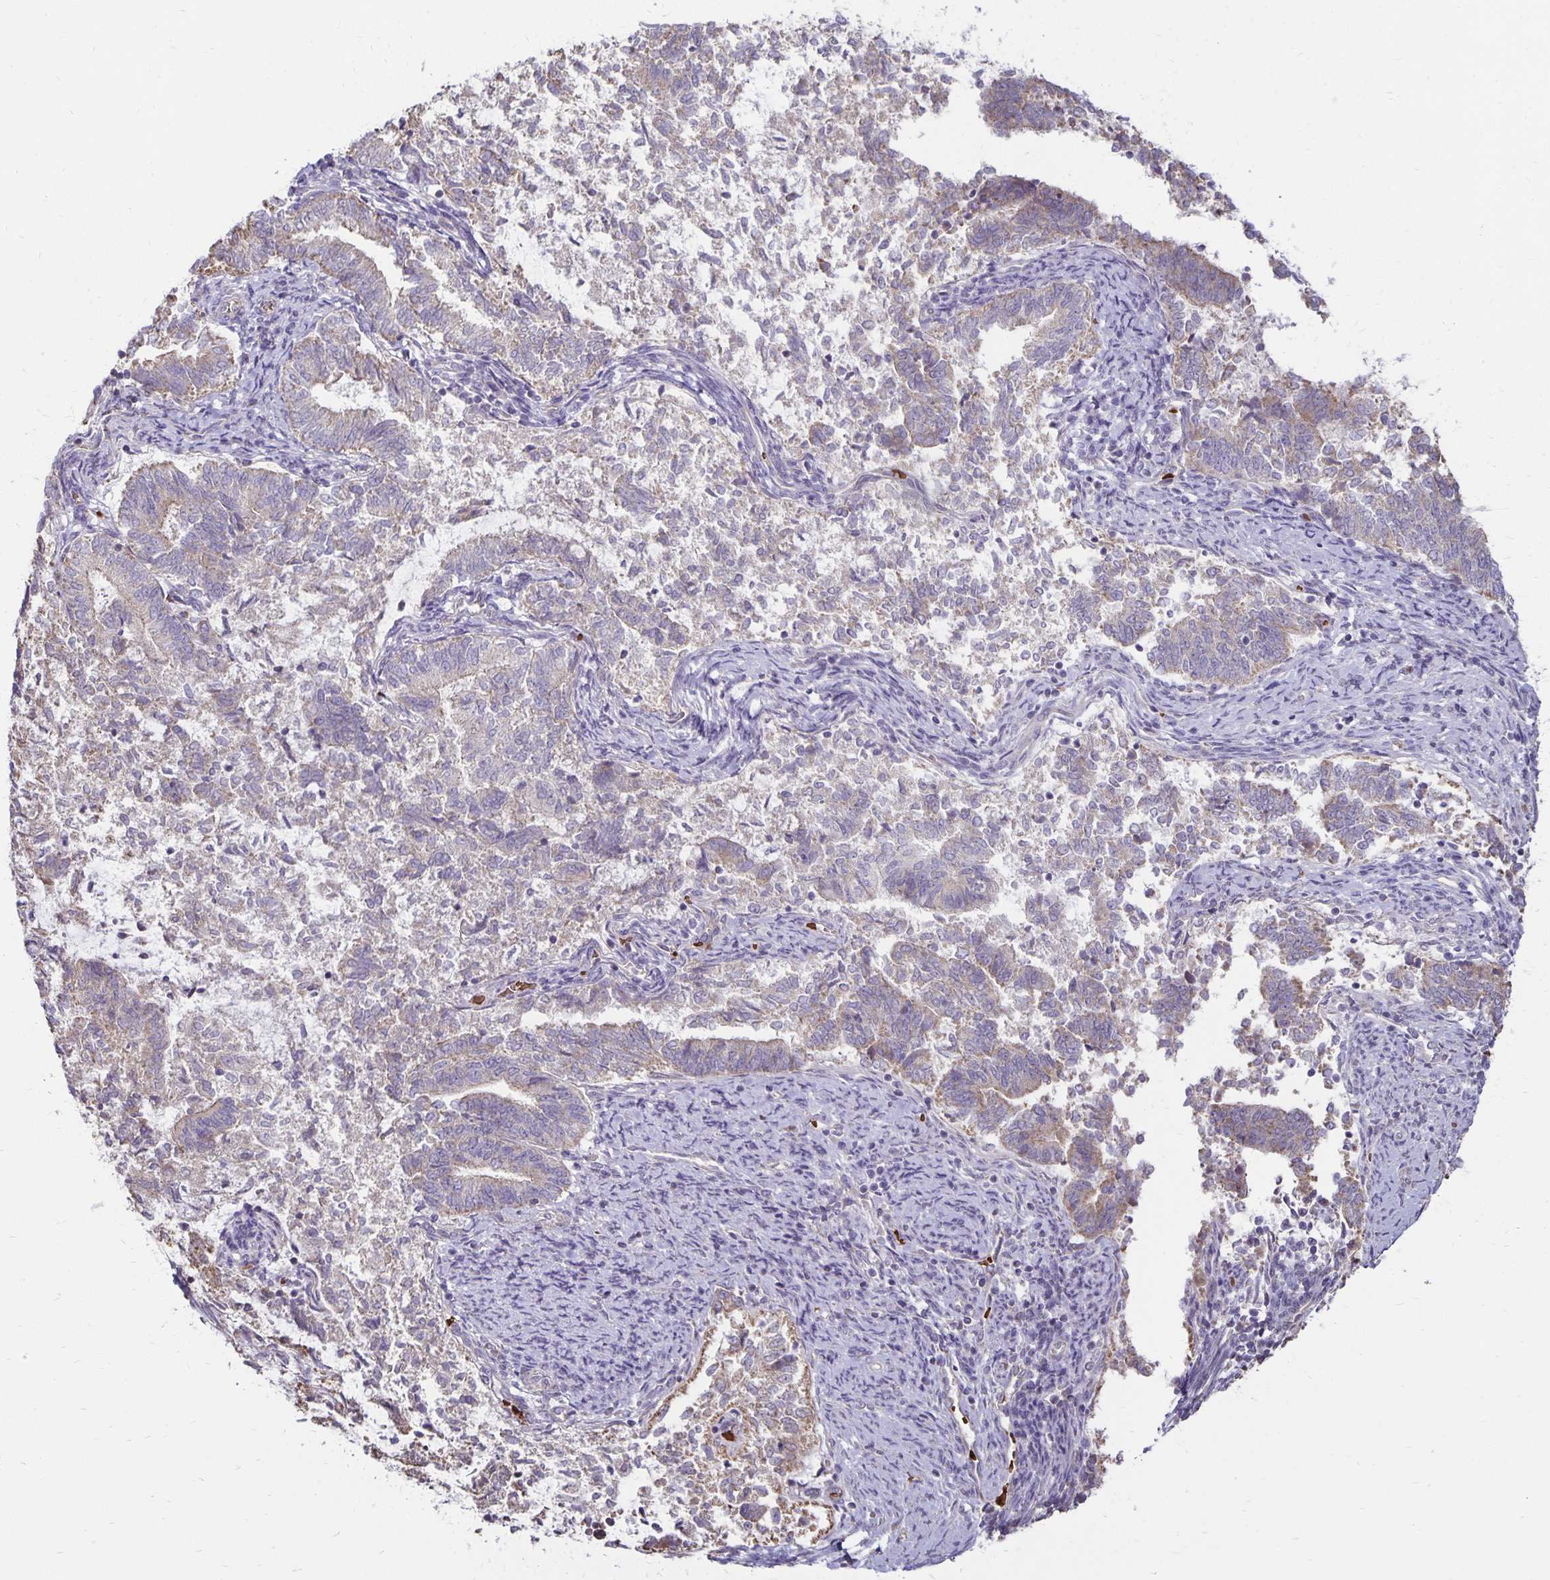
{"staining": {"intensity": "weak", "quantity": "25%-75%", "location": "cytoplasmic/membranous"}, "tissue": "endometrial cancer", "cell_type": "Tumor cells", "image_type": "cancer", "snomed": [{"axis": "morphology", "description": "Adenocarcinoma, NOS"}, {"axis": "topography", "description": "Endometrium"}], "caption": "A brown stain labels weak cytoplasmic/membranous staining of a protein in human adenocarcinoma (endometrial) tumor cells.", "gene": "FN3K", "patient": {"sex": "female", "age": 65}}